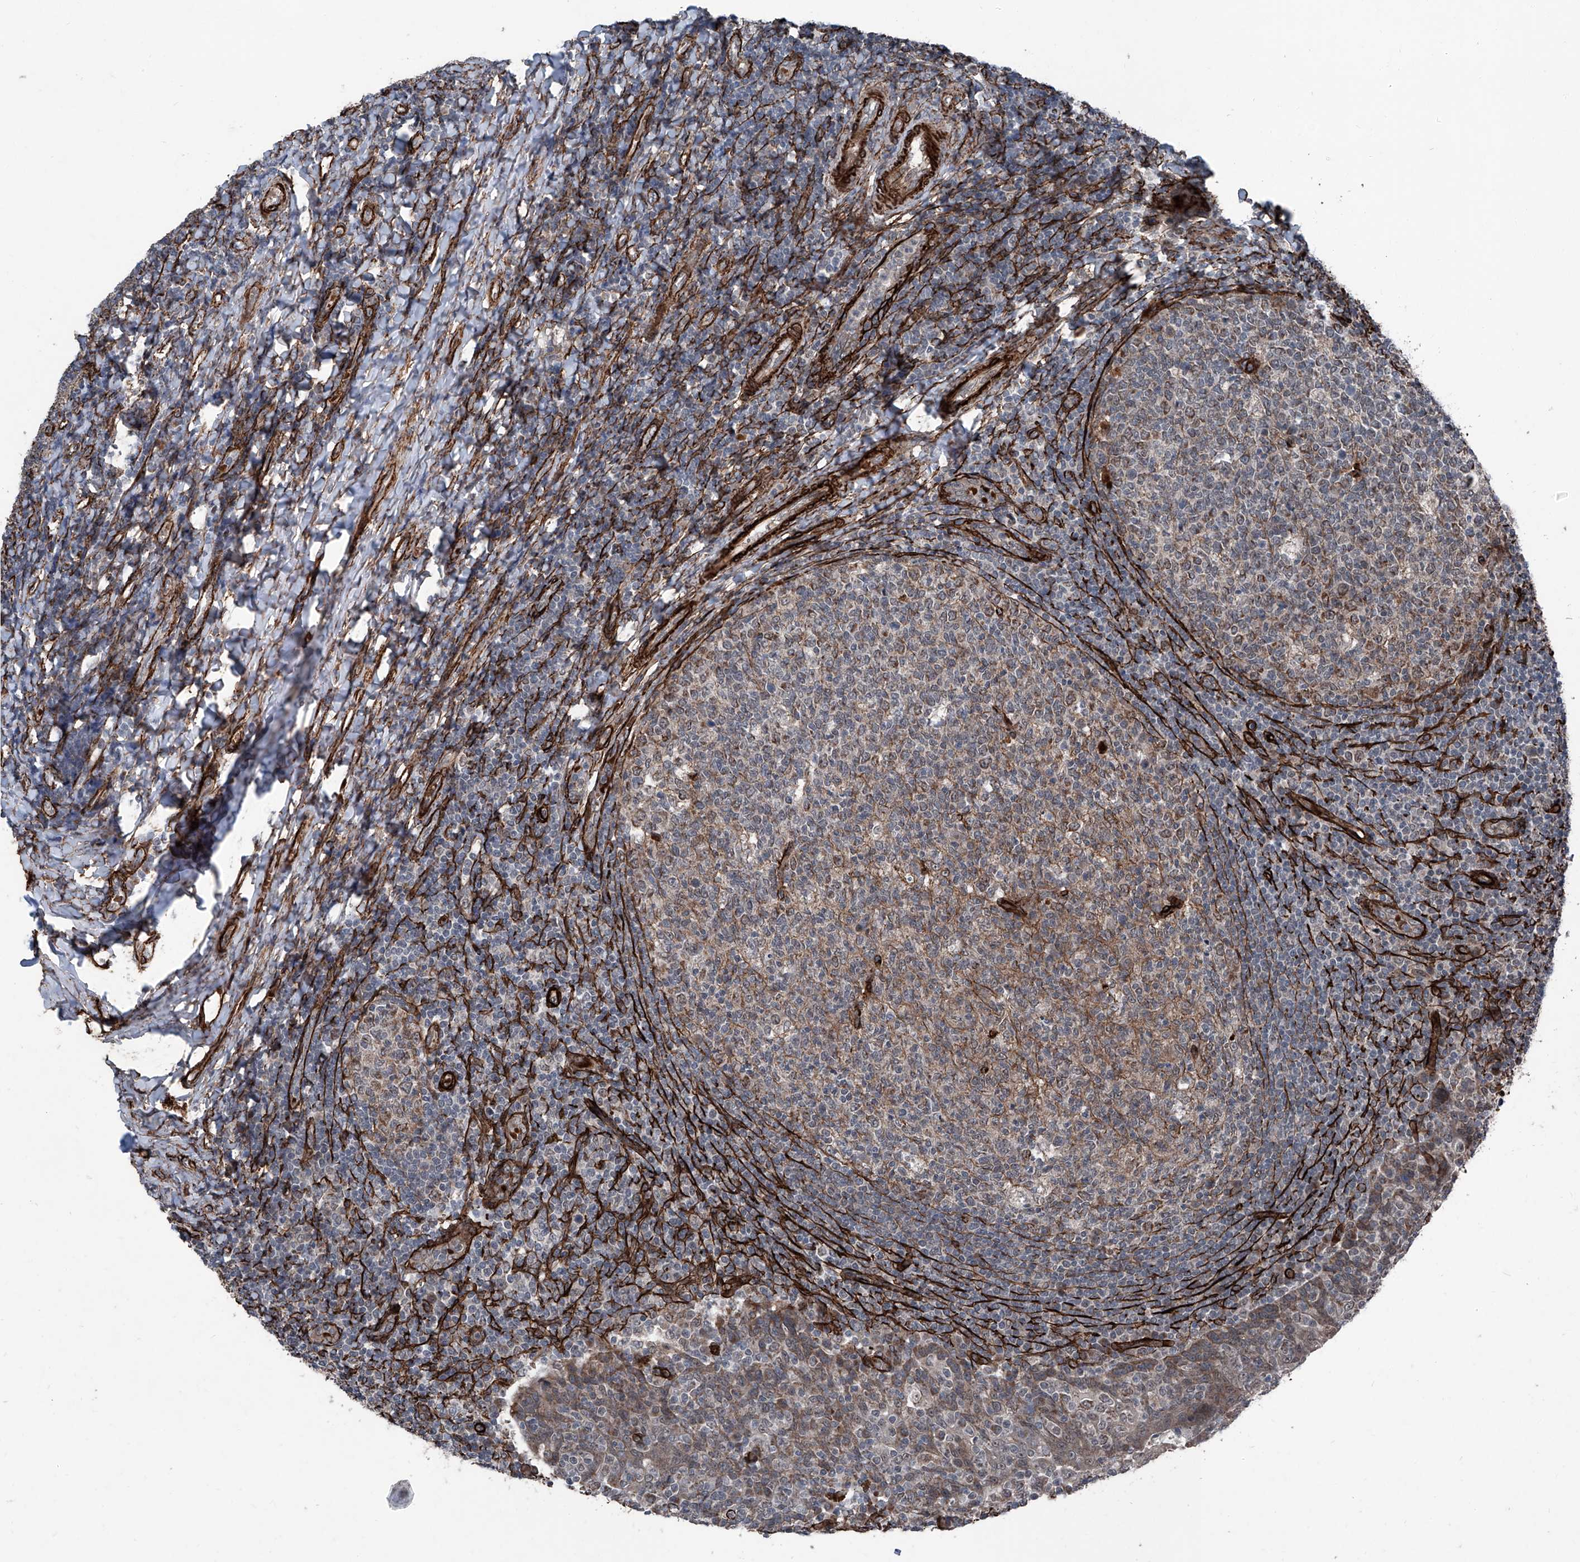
{"staining": {"intensity": "moderate", "quantity": "<25%", "location": "cytoplasmic/membranous"}, "tissue": "tonsil", "cell_type": "Germinal center cells", "image_type": "normal", "snomed": [{"axis": "morphology", "description": "Normal tissue, NOS"}, {"axis": "topography", "description": "Tonsil"}], "caption": "Moderate cytoplasmic/membranous positivity for a protein is identified in approximately <25% of germinal center cells of benign tonsil using immunohistochemistry.", "gene": "COA7", "patient": {"sex": "female", "age": 19}}